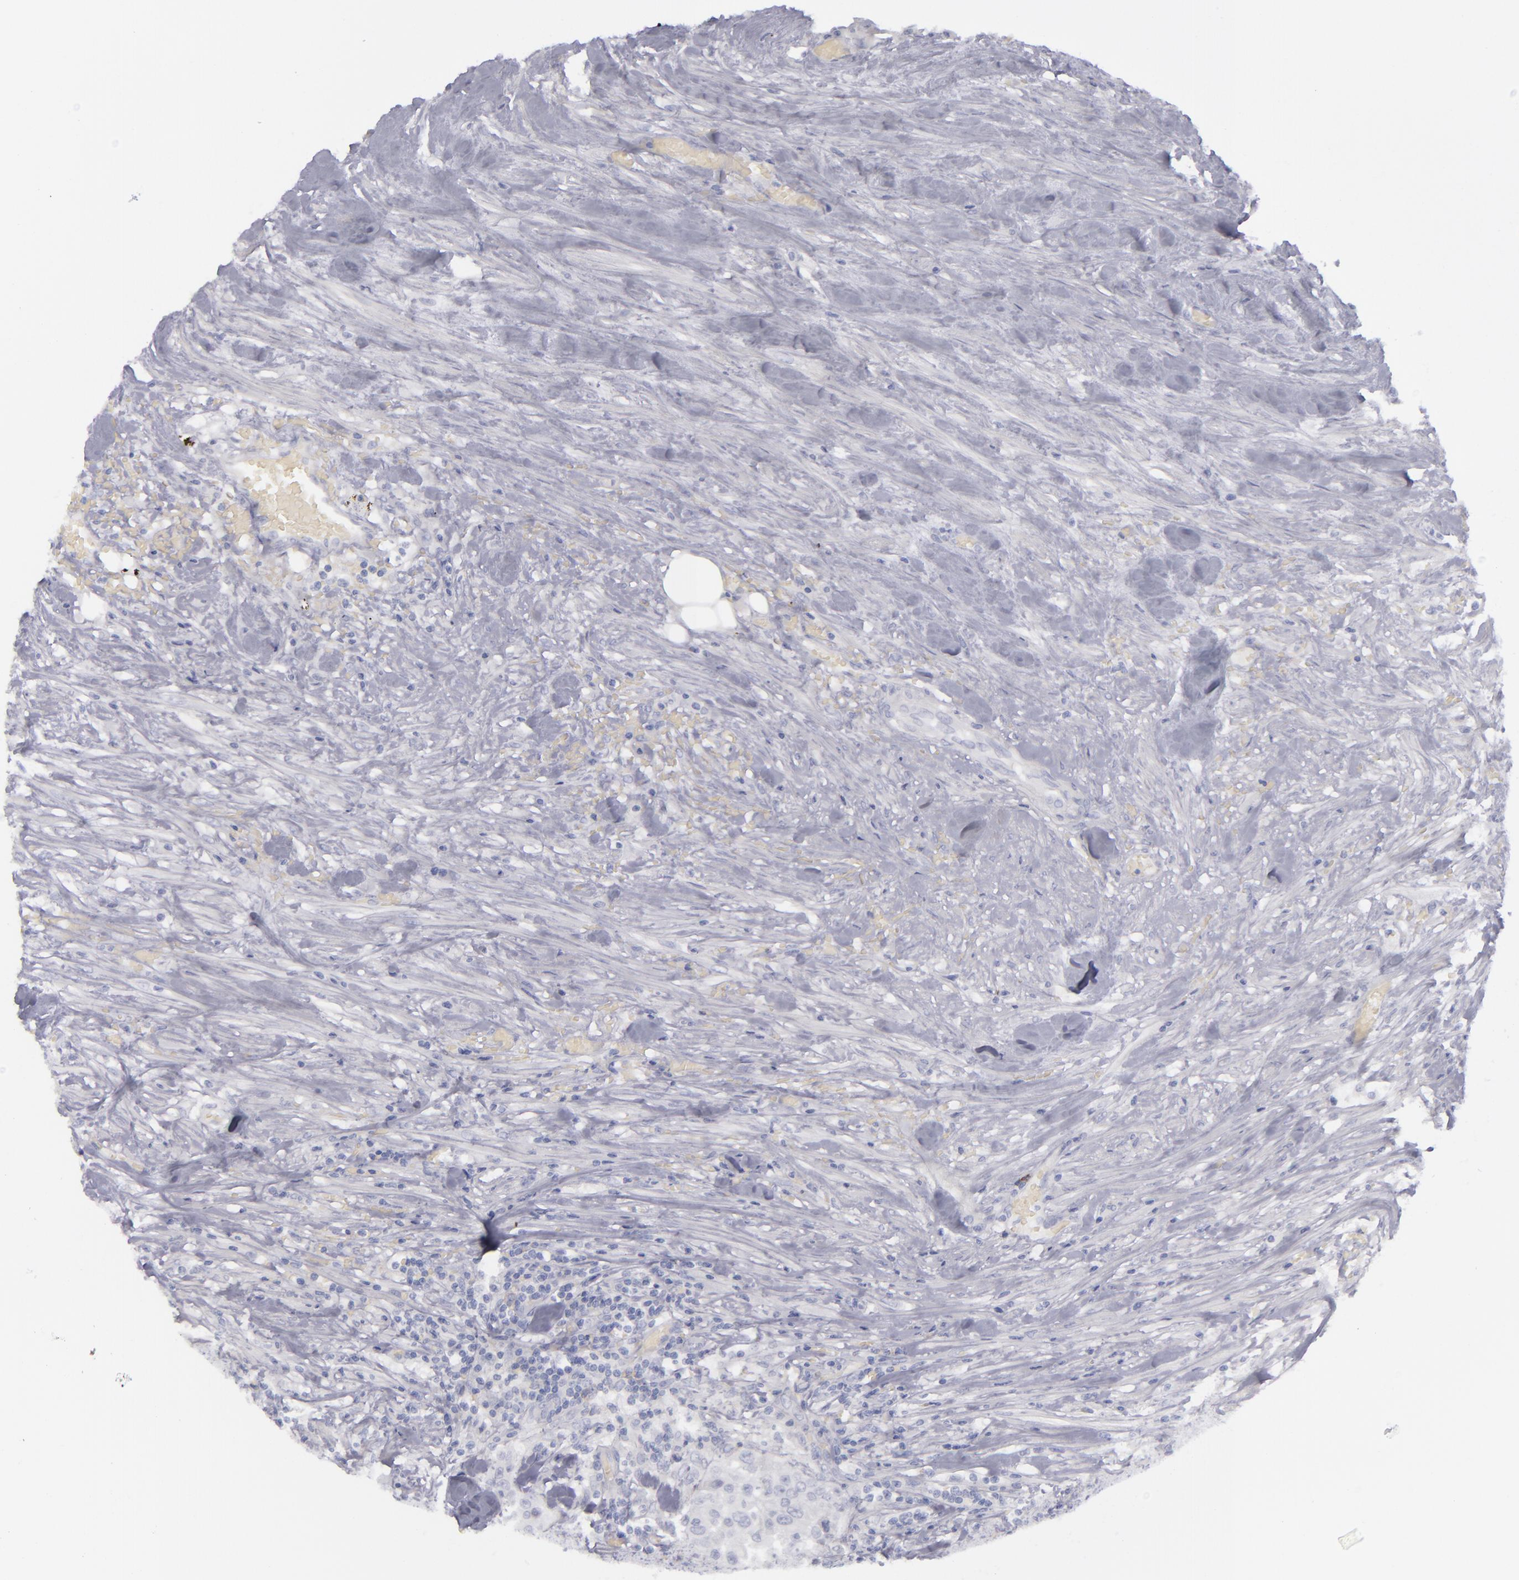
{"staining": {"intensity": "negative", "quantity": "none", "location": "none"}, "tissue": "urothelial cancer", "cell_type": "Tumor cells", "image_type": "cancer", "snomed": [{"axis": "morphology", "description": "Urothelial carcinoma, High grade"}, {"axis": "topography", "description": "Urinary bladder"}], "caption": "This is a photomicrograph of immunohistochemistry staining of urothelial carcinoma (high-grade), which shows no staining in tumor cells.", "gene": "CD22", "patient": {"sex": "male", "age": 74}}